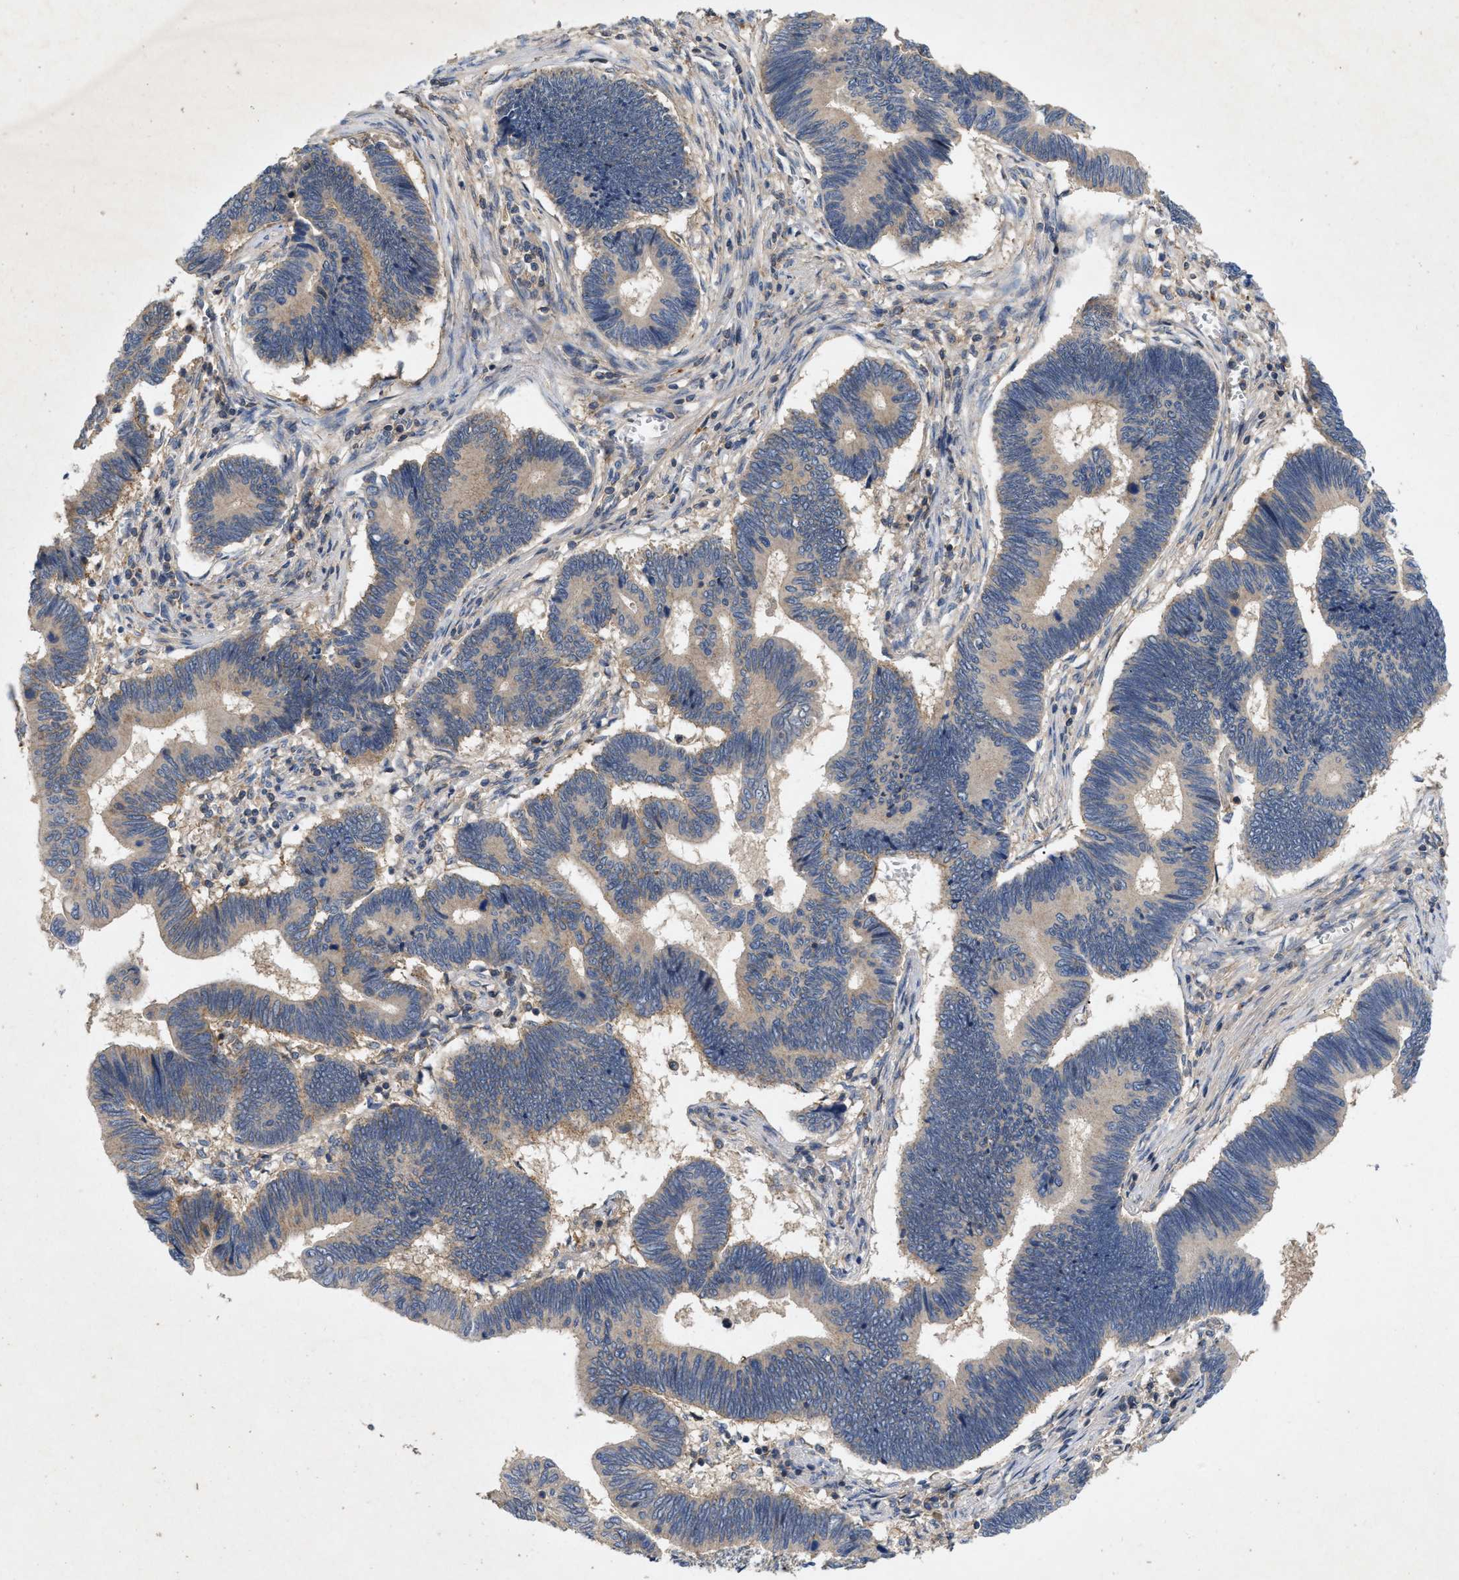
{"staining": {"intensity": "weak", "quantity": ">75%", "location": "cytoplasmic/membranous"}, "tissue": "pancreatic cancer", "cell_type": "Tumor cells", "image_type": "cancer", "snomed": [{"axis": "morphology", "description": "Adenocarcinoma, NOS"}, {"axis": "topography", "description": "Pancreas"}], "caption": "Pancreatic adenocarcinoma tissue reveals weak cytoplasmic/membranous expression in approximately >75% of tumor cells, visualized by immunohistochemistry.", "gene": "LPAR2", "patient": {"sex": "female", "age": 70}}